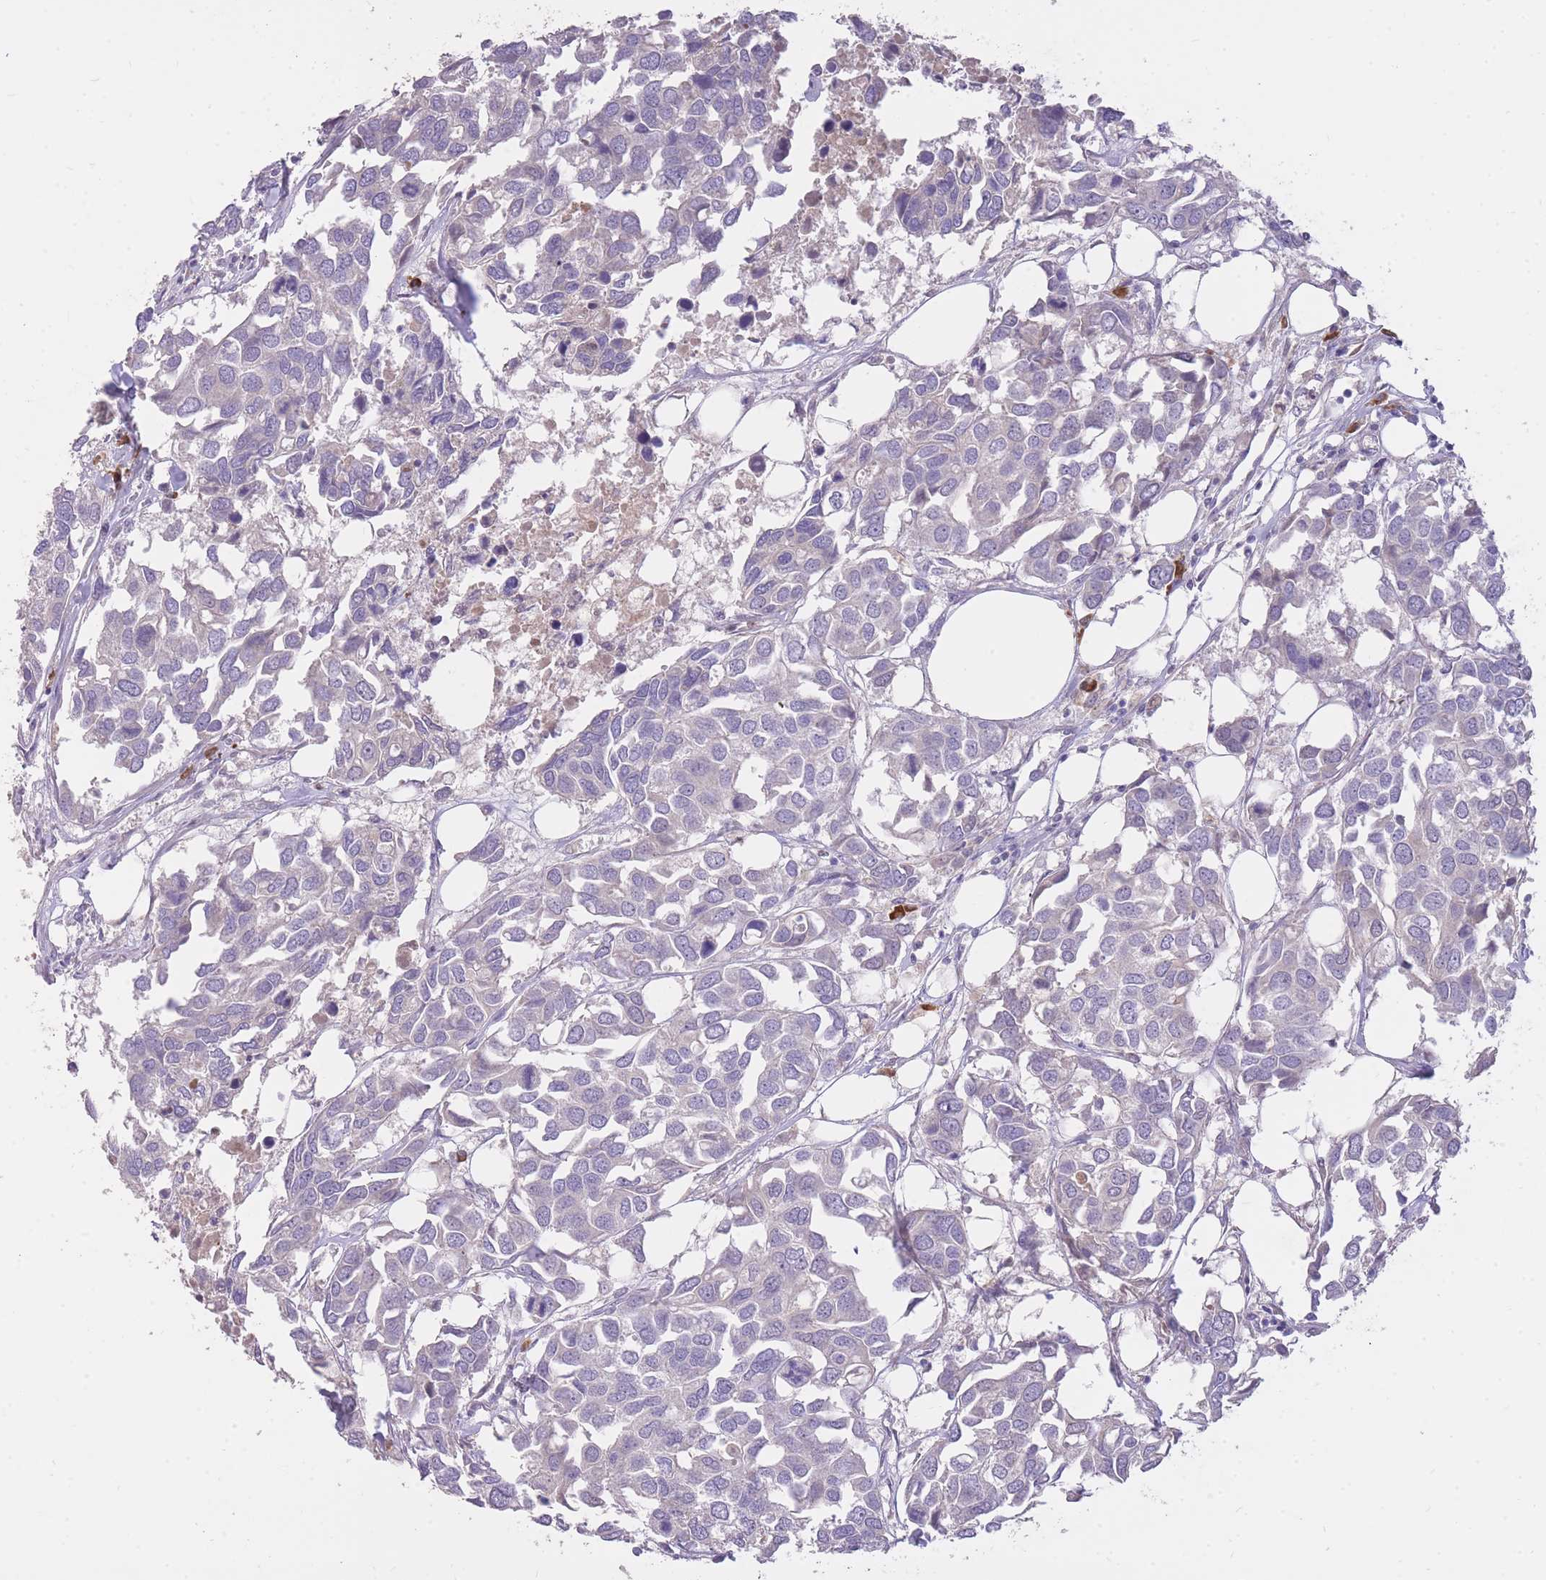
{"staining": {"intensity": "negative", "quantity": "none", "location": "none"}, "tissue": "breast cancer", "cell_type": "Tumor cells", "image_type": "cancer", "snomed": [{"axis": "morphology", "description": "Duct carcinoma"}, {"axis": "topography", "description": "Breast"}], "caption": "Immunohistochemistry (IHC) of human breast cancer exhibits no expression in tumor cells.", "gene": "FRG2C", "patient": {"sex": "female", "age": 83}}